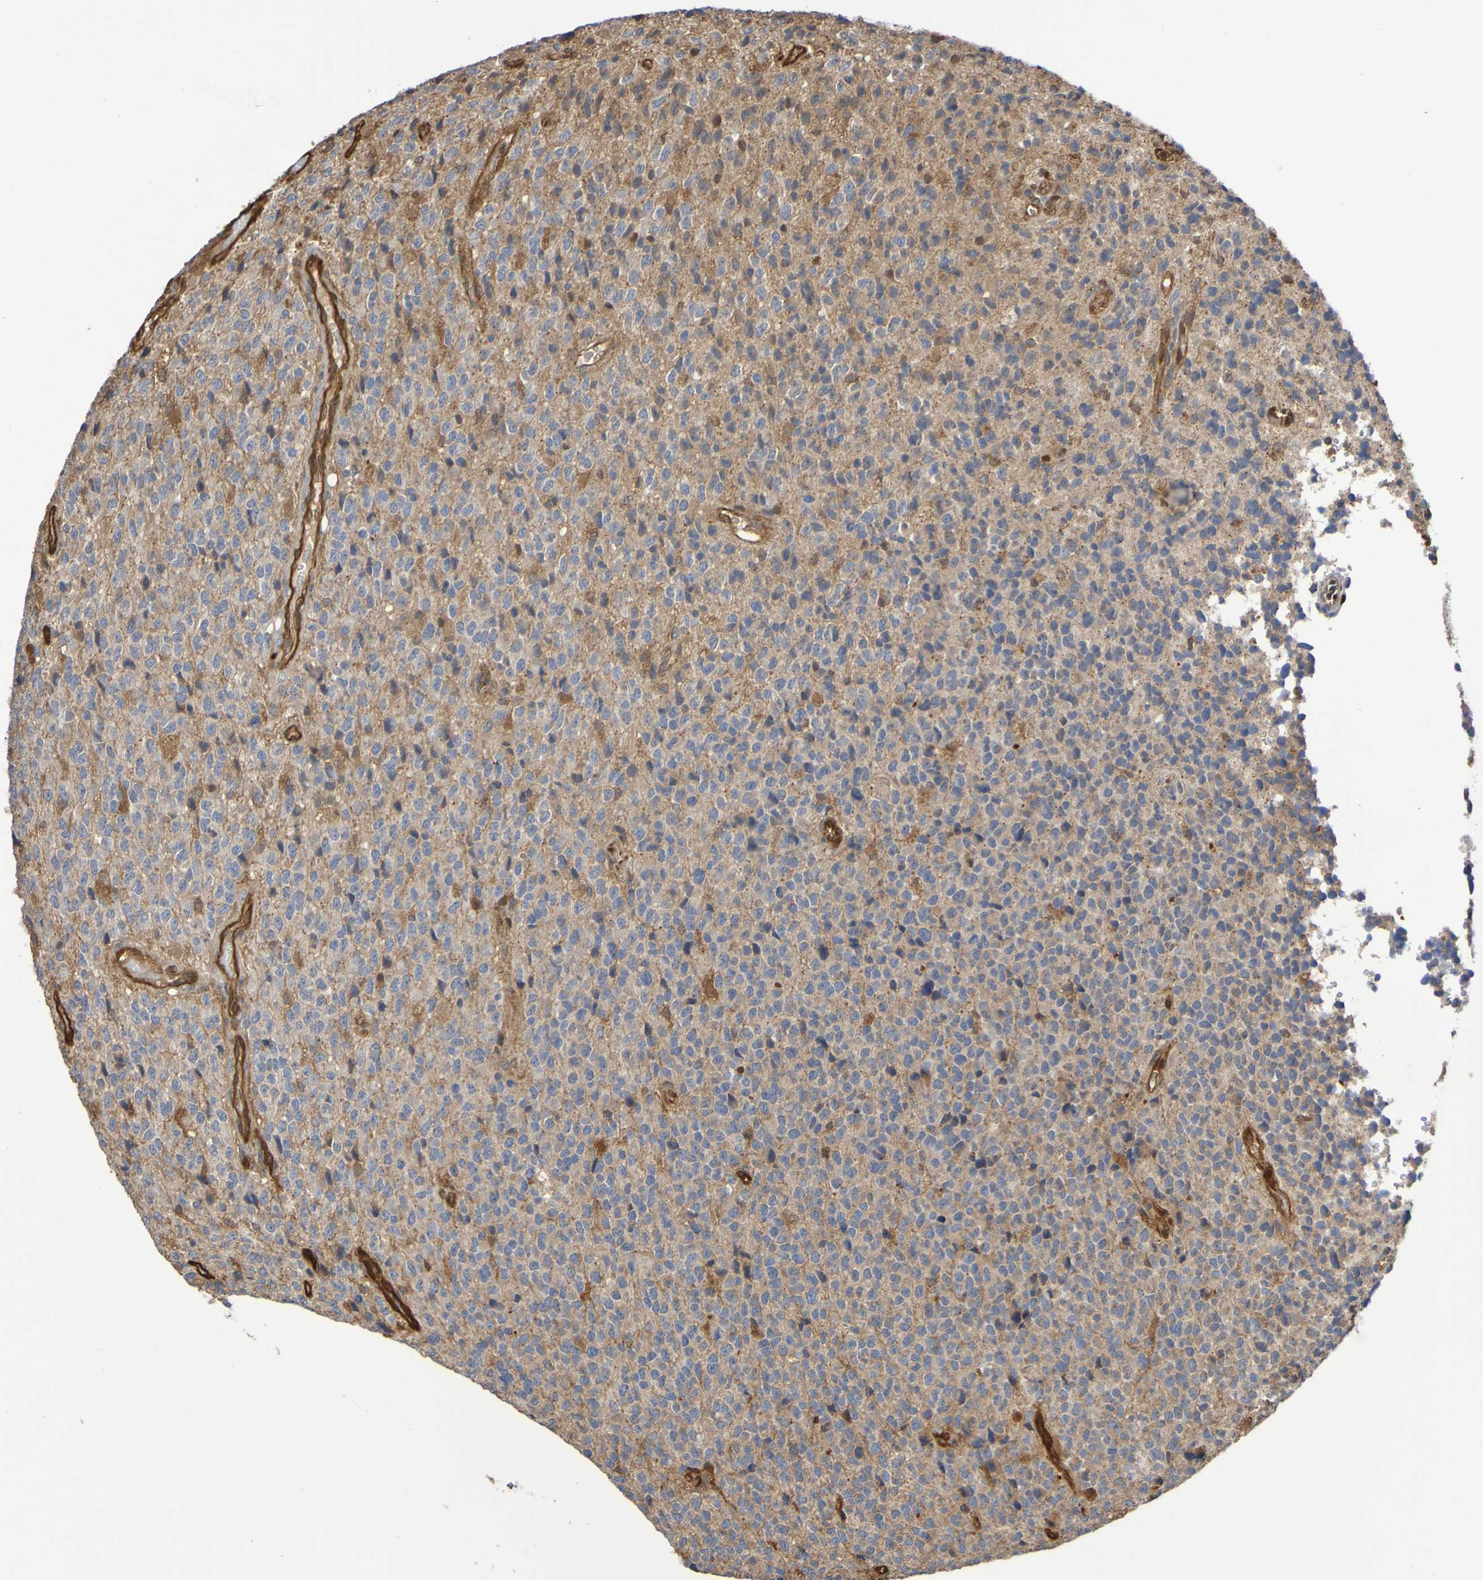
{"staining": {"intensity": "moderate", "quantity": ">75%", "location": "cytoplasmic/membranous"}, "tissue": "glioma", "cell_type": "Tumor cells", "image_type": "cancer", "snomed": [{"axis": "morphology", "description": "Glioma, malignant, High grade"}, {"axis": "topography", "description": "pancreas cauda"}], "caption": "Tumor cells demonstrate medium levels of moderate cytoplasmic/membranous expression in about >75% of cells in human glioma.", "gene": "SERPINB6", "patient": {"sex": "male", "age": 60}}